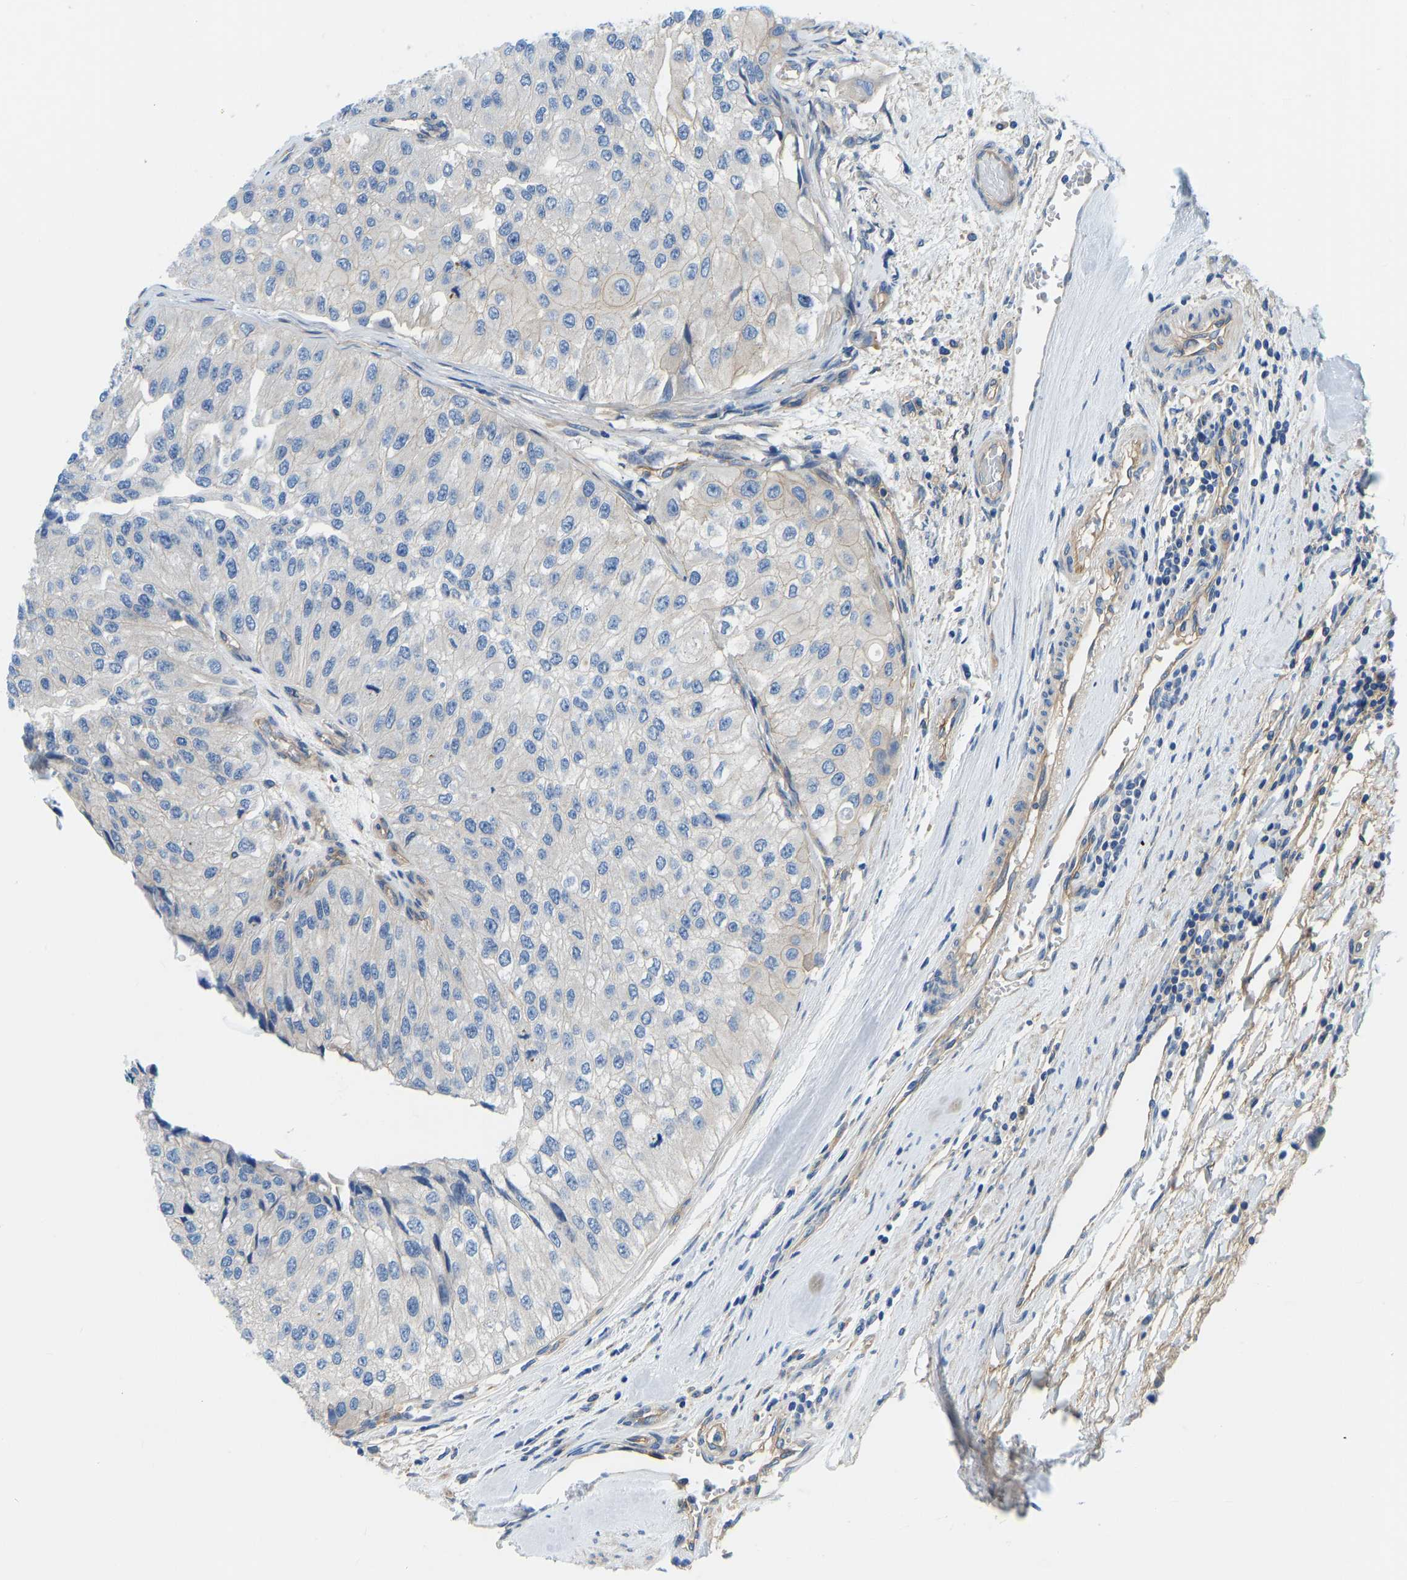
{"staining": {"intensity": "negative", "quantity": "none", "location": "none"}, "tissue": "urothelial cancer", "cell_type": "Tumor cells", "image_type": "cancer", "snomed": [{"axis": "morphology", "description": "Urothelial carcinoma, High grade"}, {"axis": "topography", "description": "Kidney"}, {"axis": "topography", "description": "Urinary bladder"}], "caption": "Tumor cells show no significant expression in urothelial cancer.", "gene": "CHAD", "patient": {"sex": "male", "age": 77}}